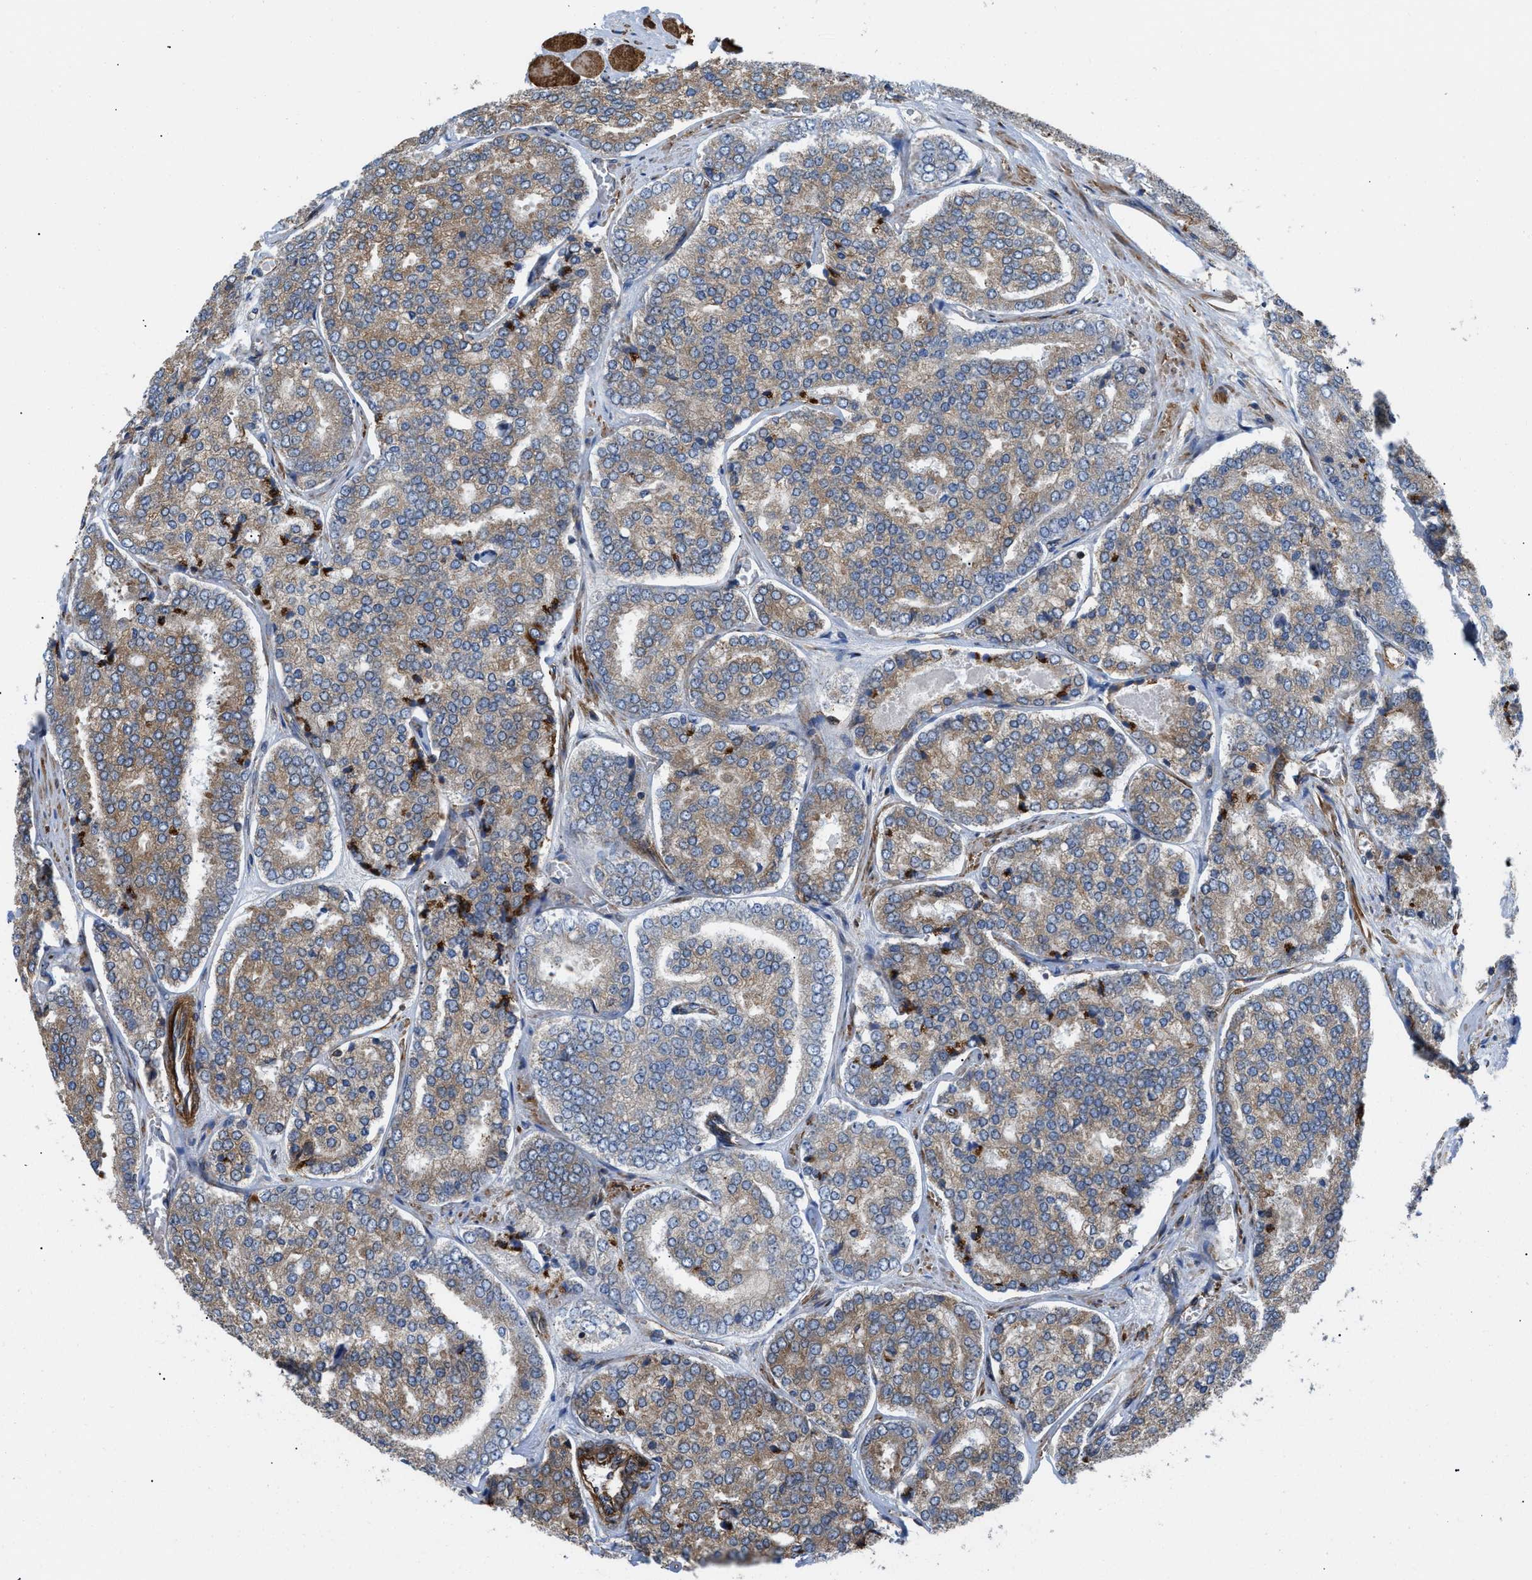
{"staining": {"intensity": "weak", "quantity": "25%-75%", "location": "cytoplasmic/membranous"}, "tissue": "prostate cancer", "cell_type": "Tumor cells", "image_type": "cancer", "snomed": [{"axis": "morphology", "description": "Adenocarcinoma, High grade"}, {"axis": "topography", "description": "Prostate"}], "caption": "Prostate cancer stained with DAB immunohistochemistry demonstrates low levels of weak cytoplasmic/membranous positivity in about 25%-75% of tumor cells. (Stains: DAB (3,3'-diaminobenzidine) in brown, nuclei in blue, Microscopy: brightfield microscopy at high magnification).", "gene": "PTPRE", "patient": {"sex": "male", "age": 65}}